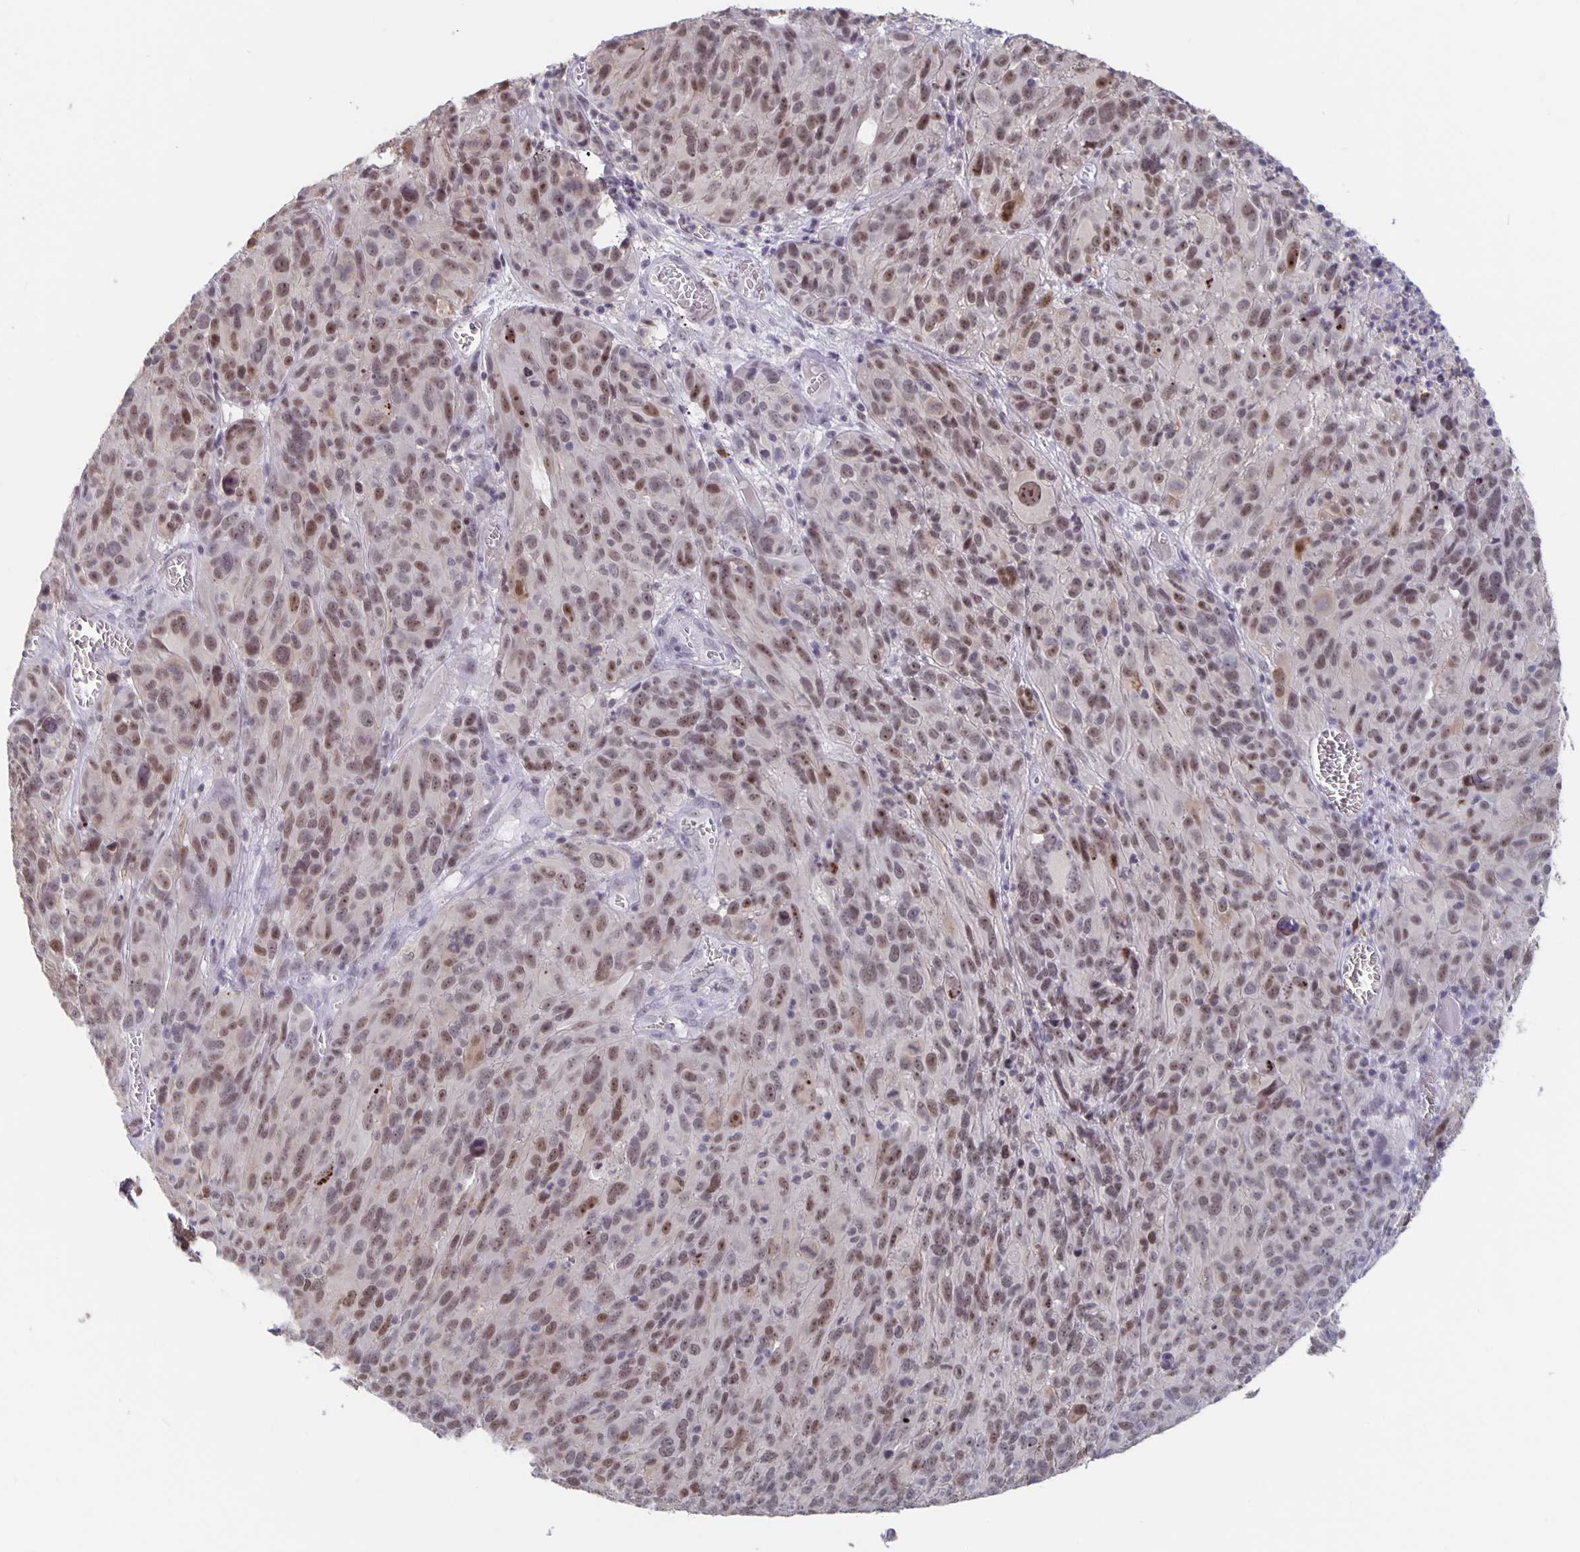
{"staining": {"intensity": "moderate", "quantity": ">75%", "location": "nuclear"}, "tissue": "melanoma", "cell_type": "Tumor cells", "image_type": "cancer", "snomed": [{"axis": "morphology", "description": "Malignant melanoma, NOS"}, {"axis": "topography", "description": "Skin"}], "caption": "Protein staining of malignant melanoma tissue exhibits moderate nuclear staining in about >75% of tumor cells. (DAB (3,3'-diaminobenzidine) IHC, brown staining for protein, blue staining for nuclei).", "gene": "ZNF691", "patient": {"sex": "male", "age": 51}}